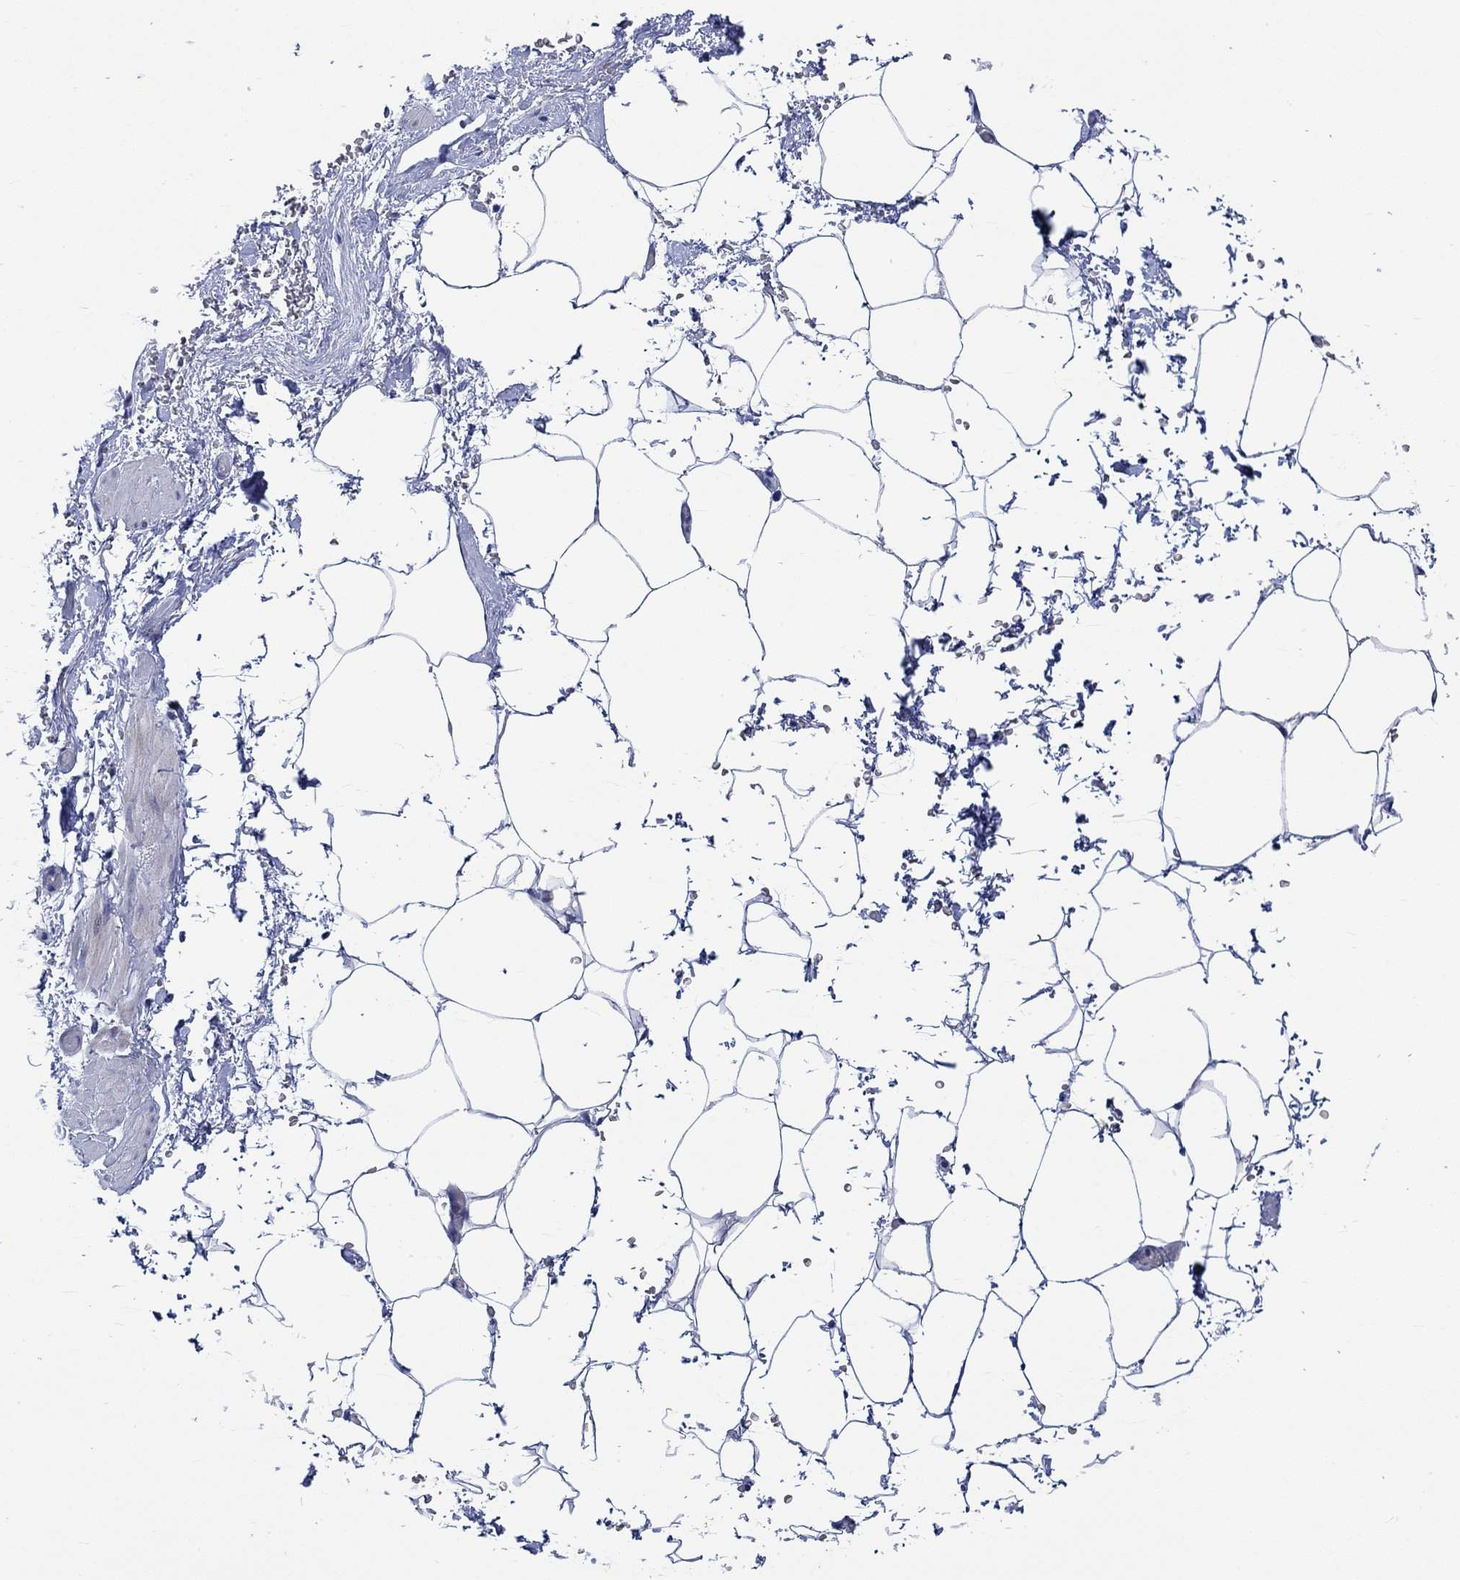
{"staining": {"intensity": "negative", "quantity": "none", "location": "none"}, "tissue": "adipose tissue", "cell_type": "Adipocytes", "image_type": "normal", "snomed": [{"axis": "morphology", "description": "Normal tissue, NOS"}, {"axis": "topography", "description": "Soft tissue"}, {"axis": "topography", "description": "Adipose tissue"}, {"axis": "topography", "description": "Vascular tissue"}, {"axis": "topography", "description": "Peripheral nerve tissue"}], "caption": "This is an immunohistochemistry (IHC) histopathology image of benign adipose tissue. There is no positivity in adipocytes.", "gene": "C4orf47", "patient": {"sex": "male", "age": 68}}